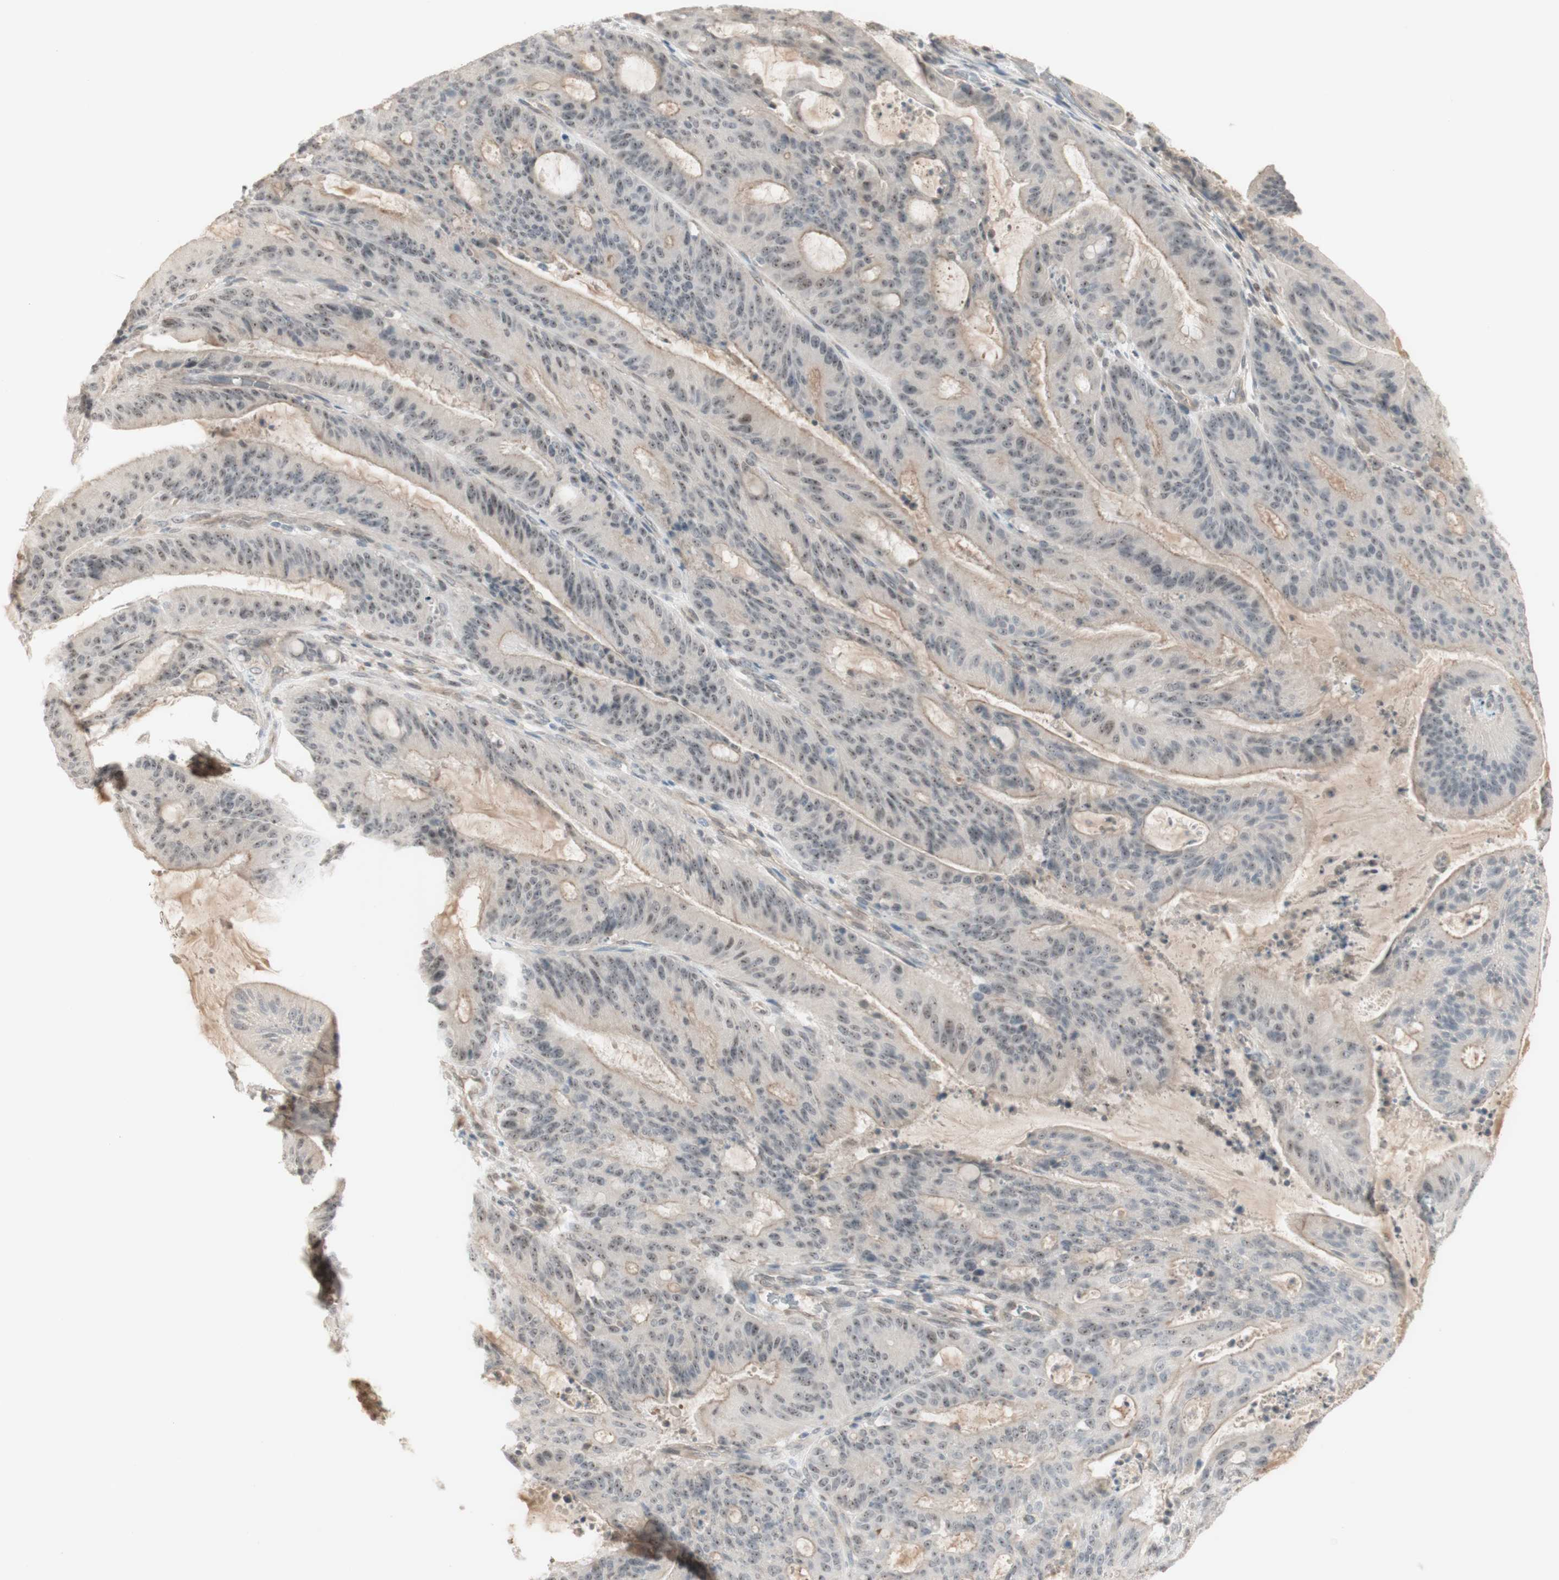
{"staining": {"intensity": "weak", "quantity": ">75%", "location": "nuclear"}, "tissue": "liver cancer", "cell_type": "Tumor cells", "image_type": "cancer", "snomed": [{"axis": "morphology", "description": "Cholangiocarcinoma"}, {"axis": "topography", "description": "Liver"}], "caption": "Immunohistochemistry micrograph of neoplastic tissue: liver cholangiocarcinoma stained using immunohistochemistry reveals low levels of weak protein expression localized specifically in the nuclear of tumor cells, appearing as a nuclear brown color.", "gene": "PLCD4", "patient": {"sex": "female", "age": 73}}